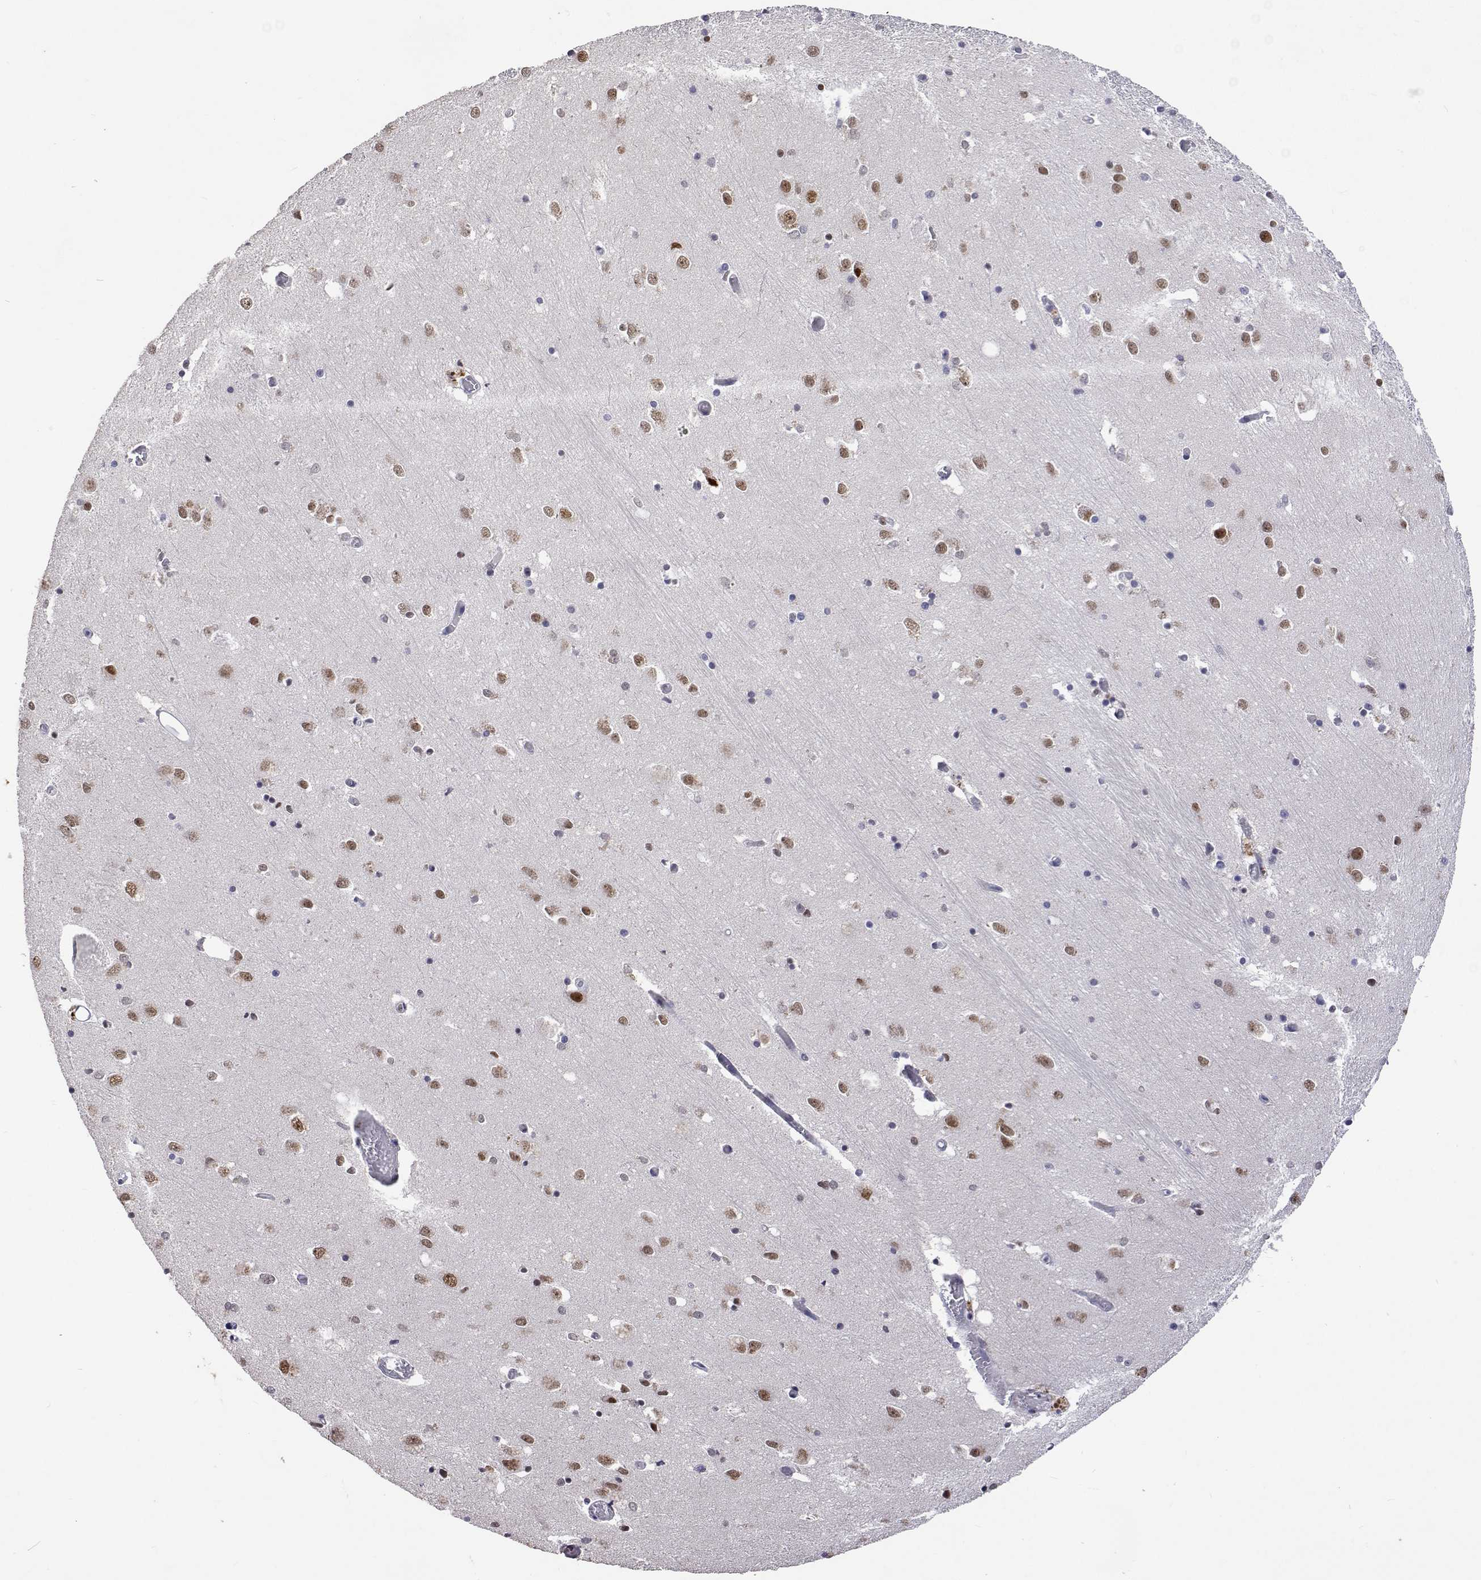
{"staining": {"intensity": "moderate", "quantity": ">75%", "location": "nuclear"}, "tissue": "caudate", "cell_type": "Glial cells", "image_type": "normal", "snomed": [{"axis": "morphology", "description": "Normal tissue, NOS"}, {"axis": "topography", "description": "Lateral ventricle wall"}, {"axis": "topography", "description": "Hippocampus"}], "caption": "Immunohistochemical staining of benign caudate demonstrates >75% levels of moderate nuclear protein positivity in approximately >75% of glial cells. (brown staining indicates protein expression, while blue staining denotes nuclei).", "gene": "HNRNPA0", "patient": {"sex": "female", "age": 63}}